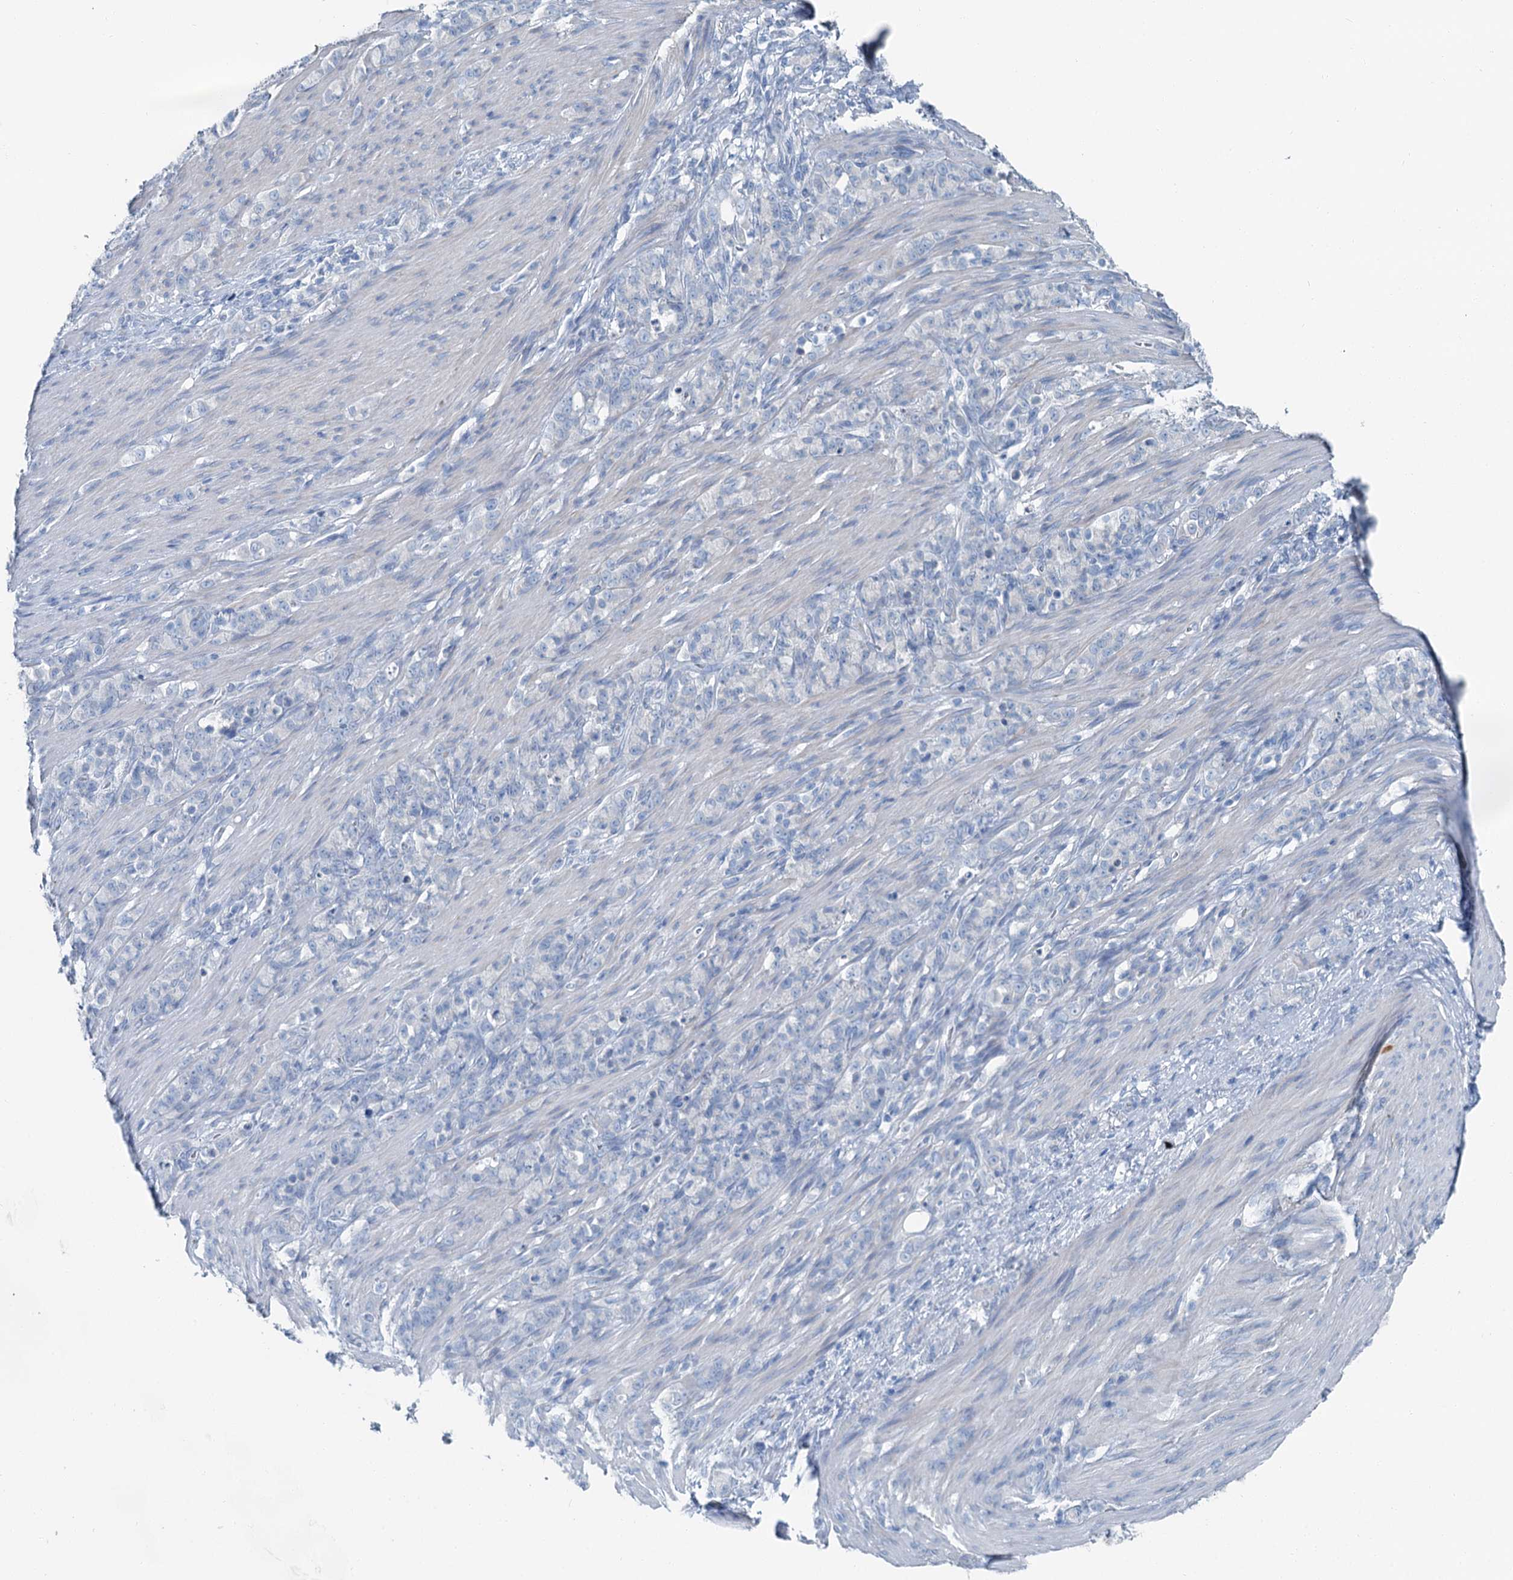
{"staining": {"intensity": "negative", "quantity": "none", "location": "none"}, "tissue": "stomach cancer", "cell_type": "Tumor cells", "image_type": "cancer", "snomed": [{"axis": "morphology", "description": "Adenocarcinoma, NOS"}, {"axis": "topography", "description": "Stomach"}], "caption": "Stomach cancer was stained to show a protein in brown. There is no significant staining in tumor cells.", "gene": "C6orf120", "patient": {"sex": "female", "age": 79}}